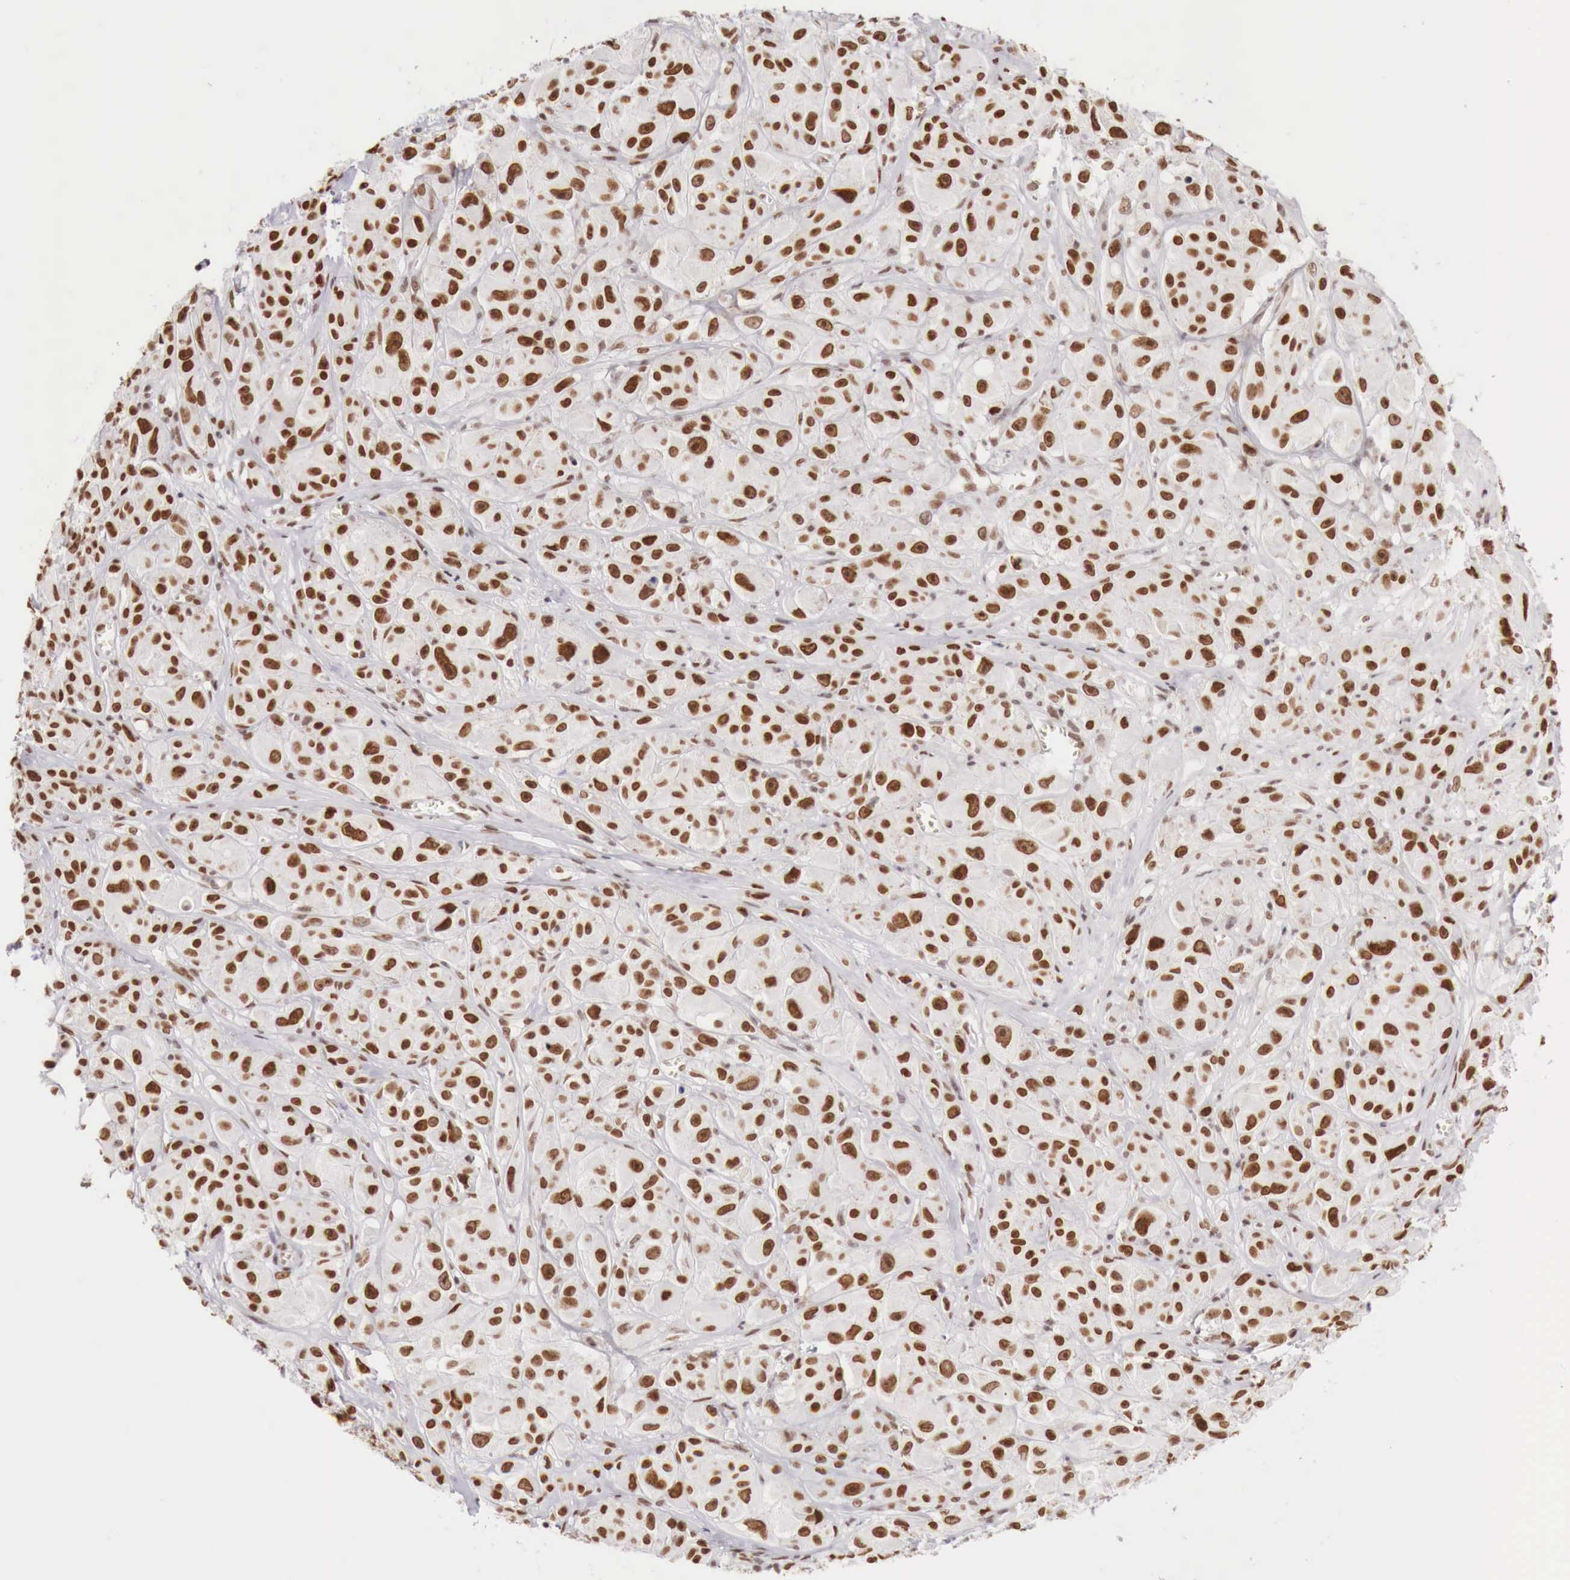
{"staining": {"intensity": "strong", "quantity": "25%-75%", "location": "nuclear"}, "tissue": "melanoma", "cell_type": "Tumor cells", "image_type": "cancer", "snomed": [{"axis": "morphology", "description": "Malignant melanoma, NOS"}, {"axis": "topography", "description": "Skin"}], "caption": "The histopathology image reveals staining of malignant melanoma, revealing strong nuclear protein positivity (brown color) within tumor cells.", "gene": "PHF14", "patient": {"sex": "male", "age": 56}}